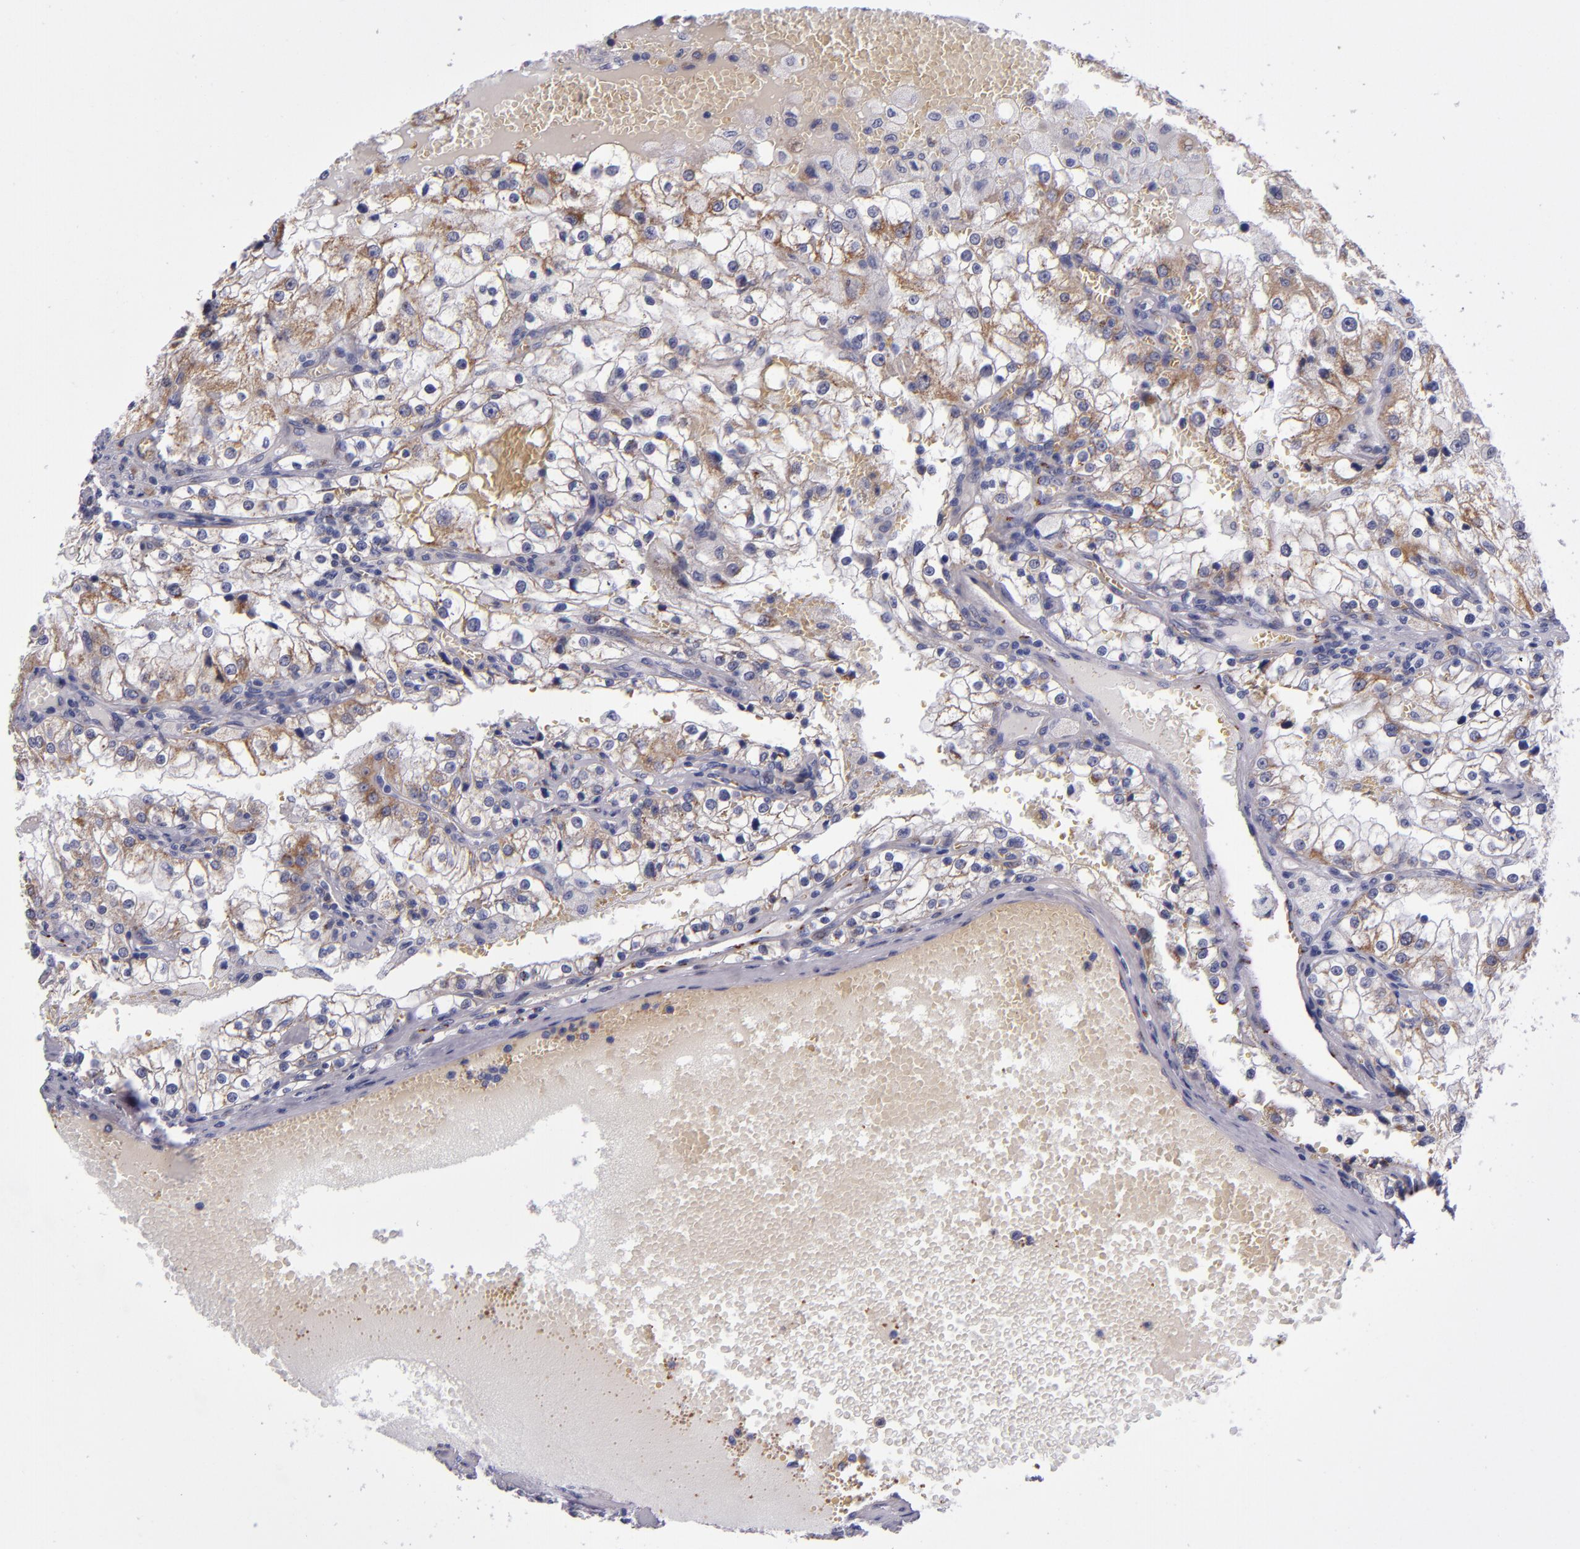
{"staining": {"intensity": "strong", "quantity": ">75%", "location": "cytoplasmic/membranous"}, "tissue": "renal cancer", "cell_type": "Tumor cells", "image_type": "cancer", "snomed": [{"axis": "morphology", "description": "Adenocarcinoma, NOS"}, {"axis": "topography", "description": "Kidney"}], "caption": "Immunohistochemistry (DAB) staining of human renal adenocarcinoma exhibits strong cytoplasmic/membranous protein staining in about >75% of tumor cells.", "gene": "RAB41", "patient": {"sex": "female", "age": 74}}